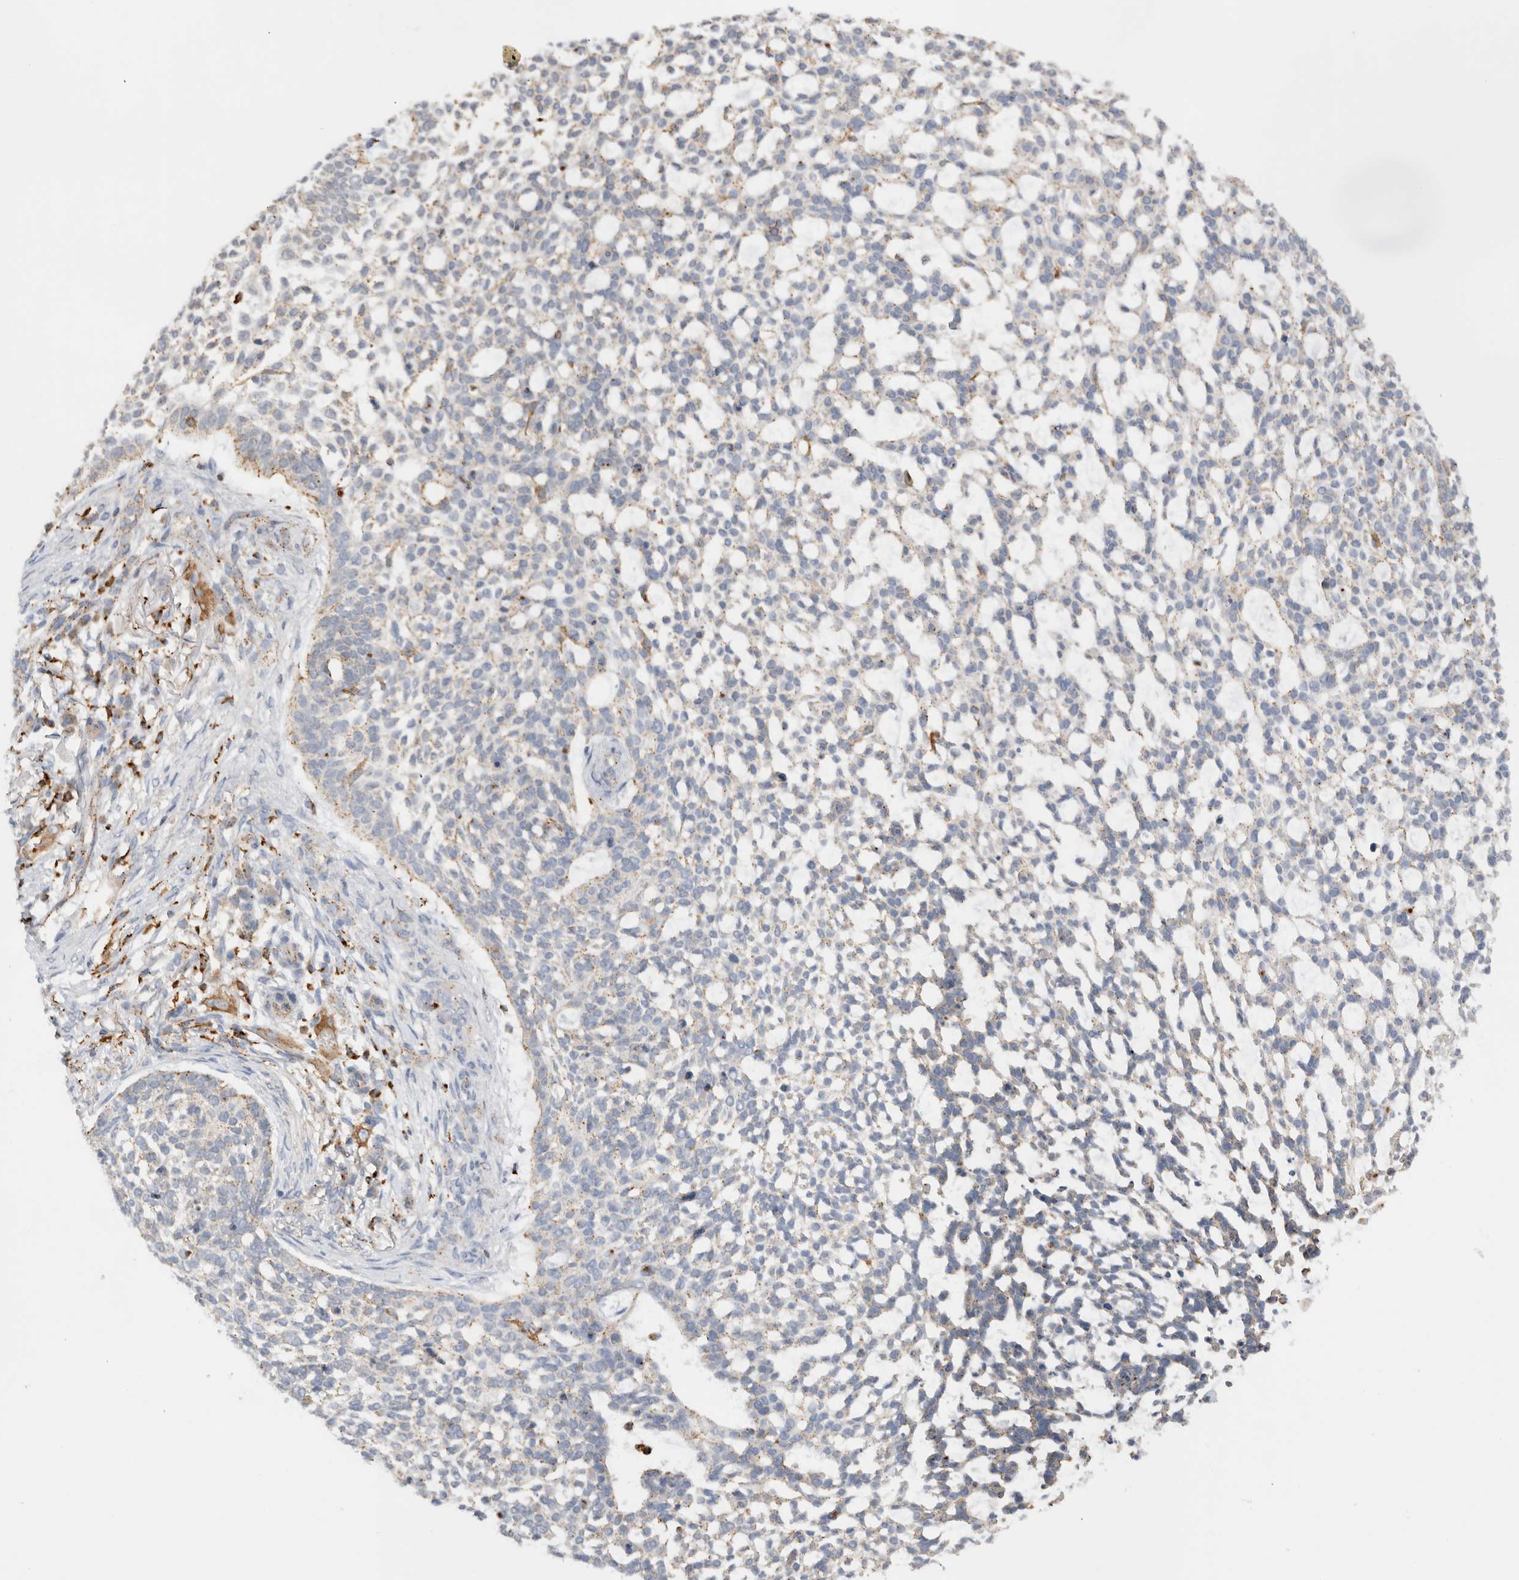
{"staining": {"intensity": "weak", "quantity": "25%-75%", "location": "cytoplasmic/membranous"}, "tissue": "skin cancer", "cell_type": "Tumor cells", "image_type": "cancer", "snomed": [{"axis": "morphology", "description": "Basal cell carcinoma"}, {"axis": "topography", "description": "Skin"}], "caption": "The histopathology image shows immunohistochemical staining of skin cancer. There is weak cytoplasmic/membranous staining is present in approximately 25%-75% of tumor cells. (Stains: DAB in brown, nuclei in blue, Microscopy: brightfield microscopy at high magnification).", "gene": "GNS", "patient": {"sex": "female", "age": 64}}